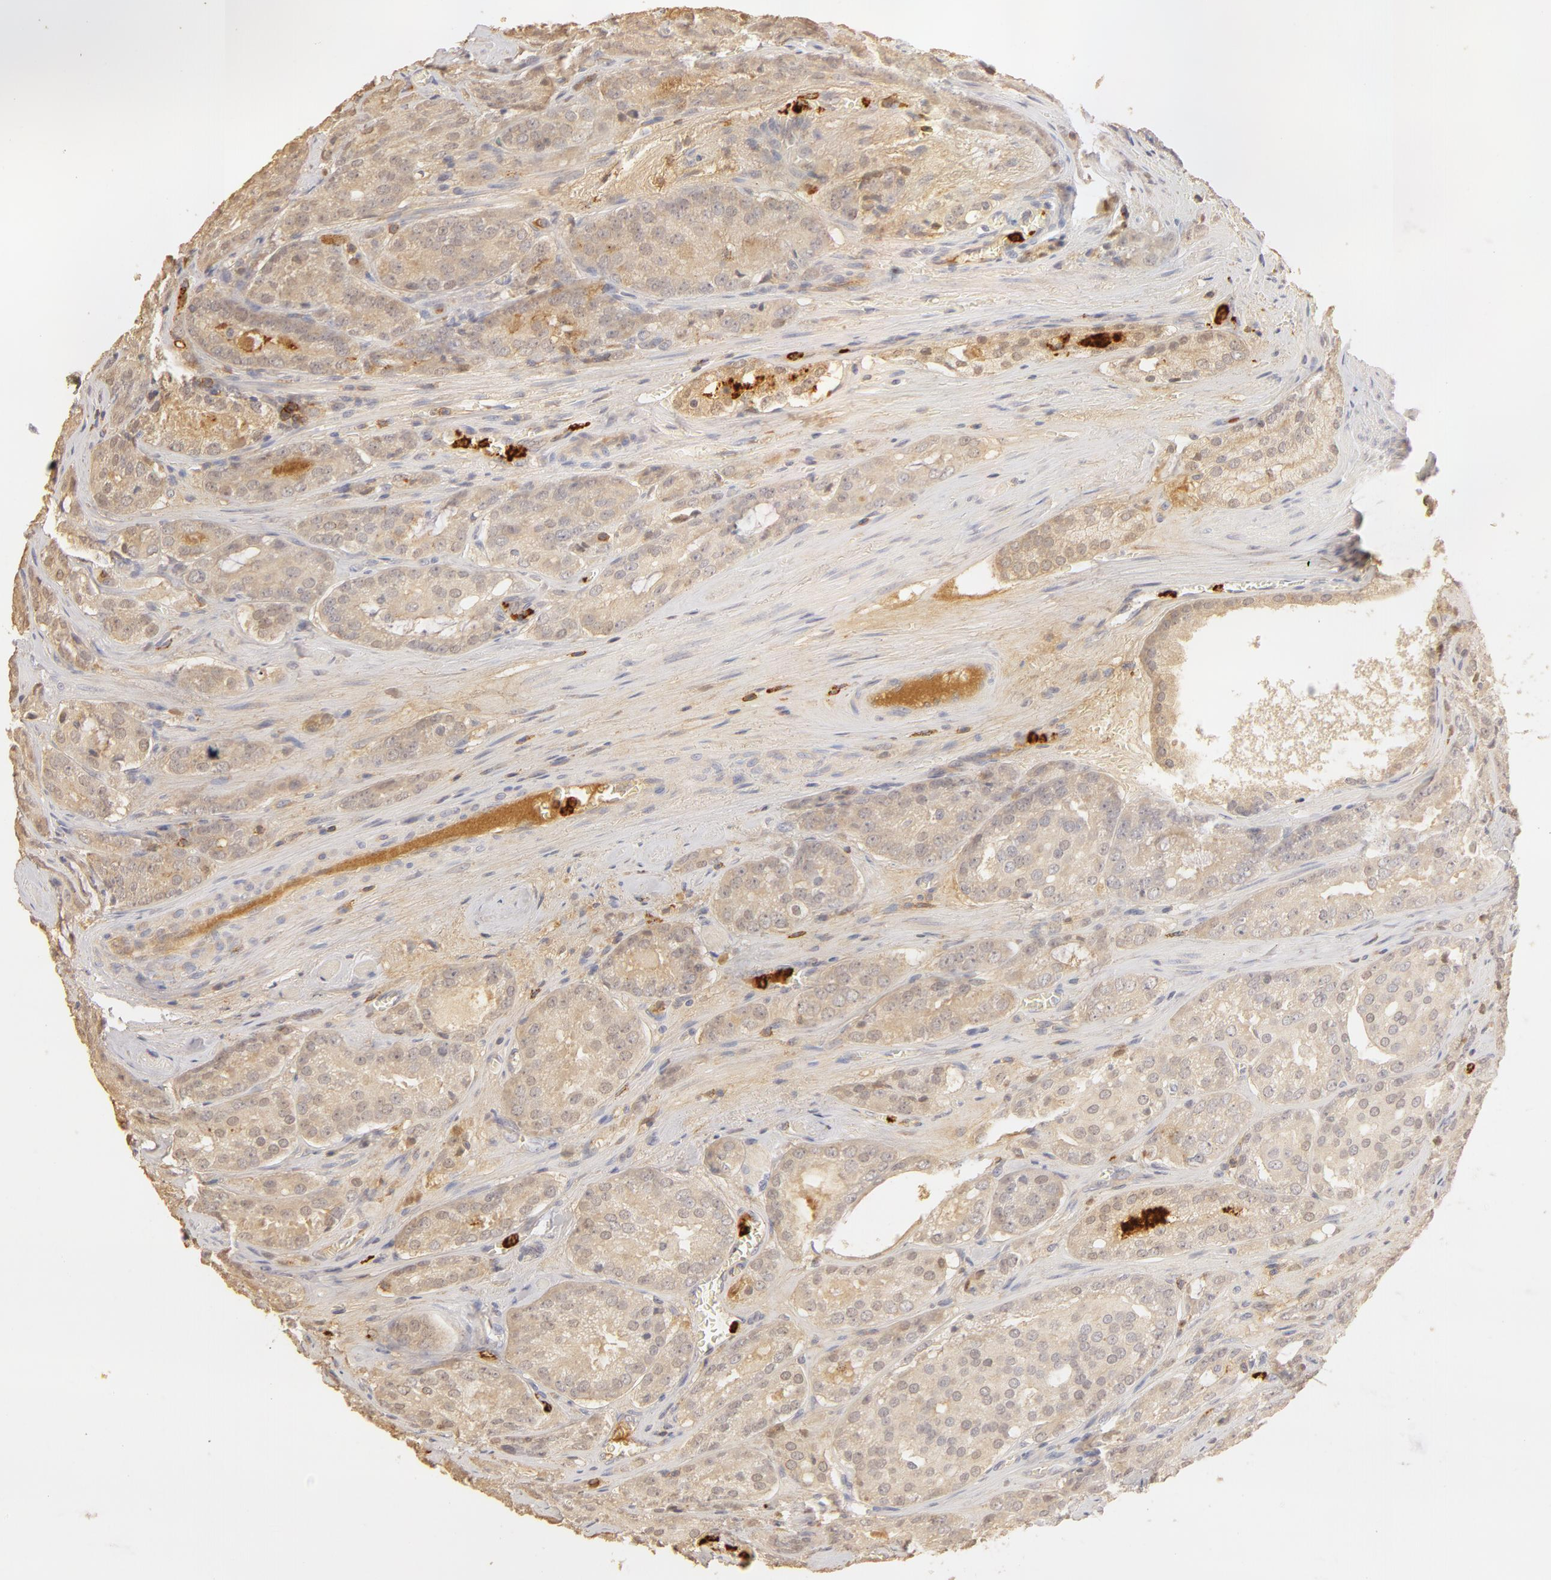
{"staining": {"intensity": "weak", "quantity": ">75%", "location": "cytoplasmic/membranous"}, "tissue": "prostate cancer", "cell_type": "Tumor cells", "image_type": "cancer", "snomed": [{"axis": "morphology", "description": "Adenocarcinoma, Medium grade"}, {"axis": "topography", "description": "Prostate"}], "caption": "Immunohistochemical staining of prostate cancer (adenocarcinoma (medium-grade)) reveals weak cytoplasmic/membranous protein expression in approximately >75% of tumor cells.", "gene": "C1R", "patient": {"sex": "male", "age": 60}}